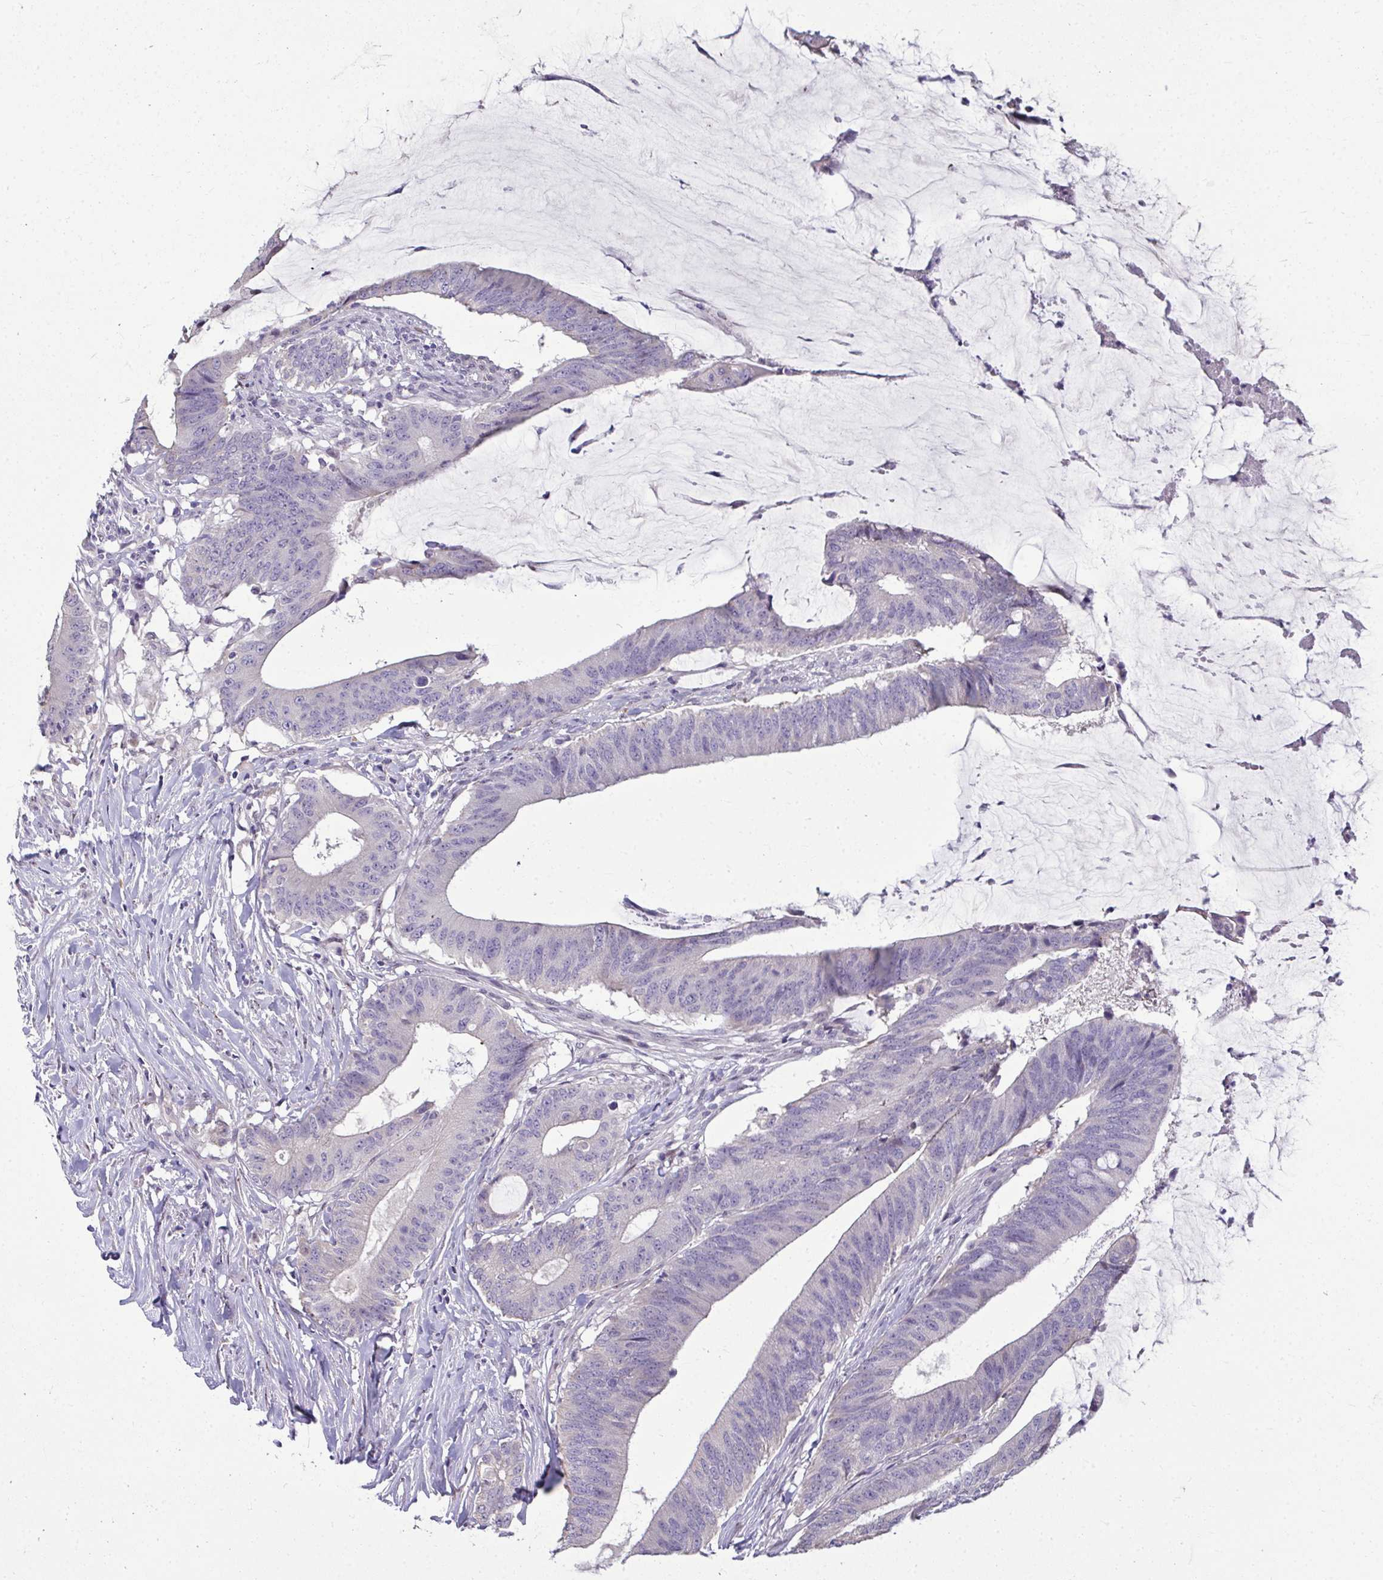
{"staining": {"intensity": "negative", "quantity": "none", "location": "none"}, "tissue": "colorectal cancer", "cell_type": "Tumor cells", "image_type": "cancer", "snomed": [{"axis": "morphology", "description": "Adenocarcinoma, NOS"}, {"axis": "topography", "description": "Colon"}], "caption": "Tumor cells are negative for protein expression in human adenocarcinoma (colorectal). (Immunohistochemistry (ihc), brightfield microscopy, high magnification).", "gene": "ODF1", "patient": {"sex": "female", "age": 43}}